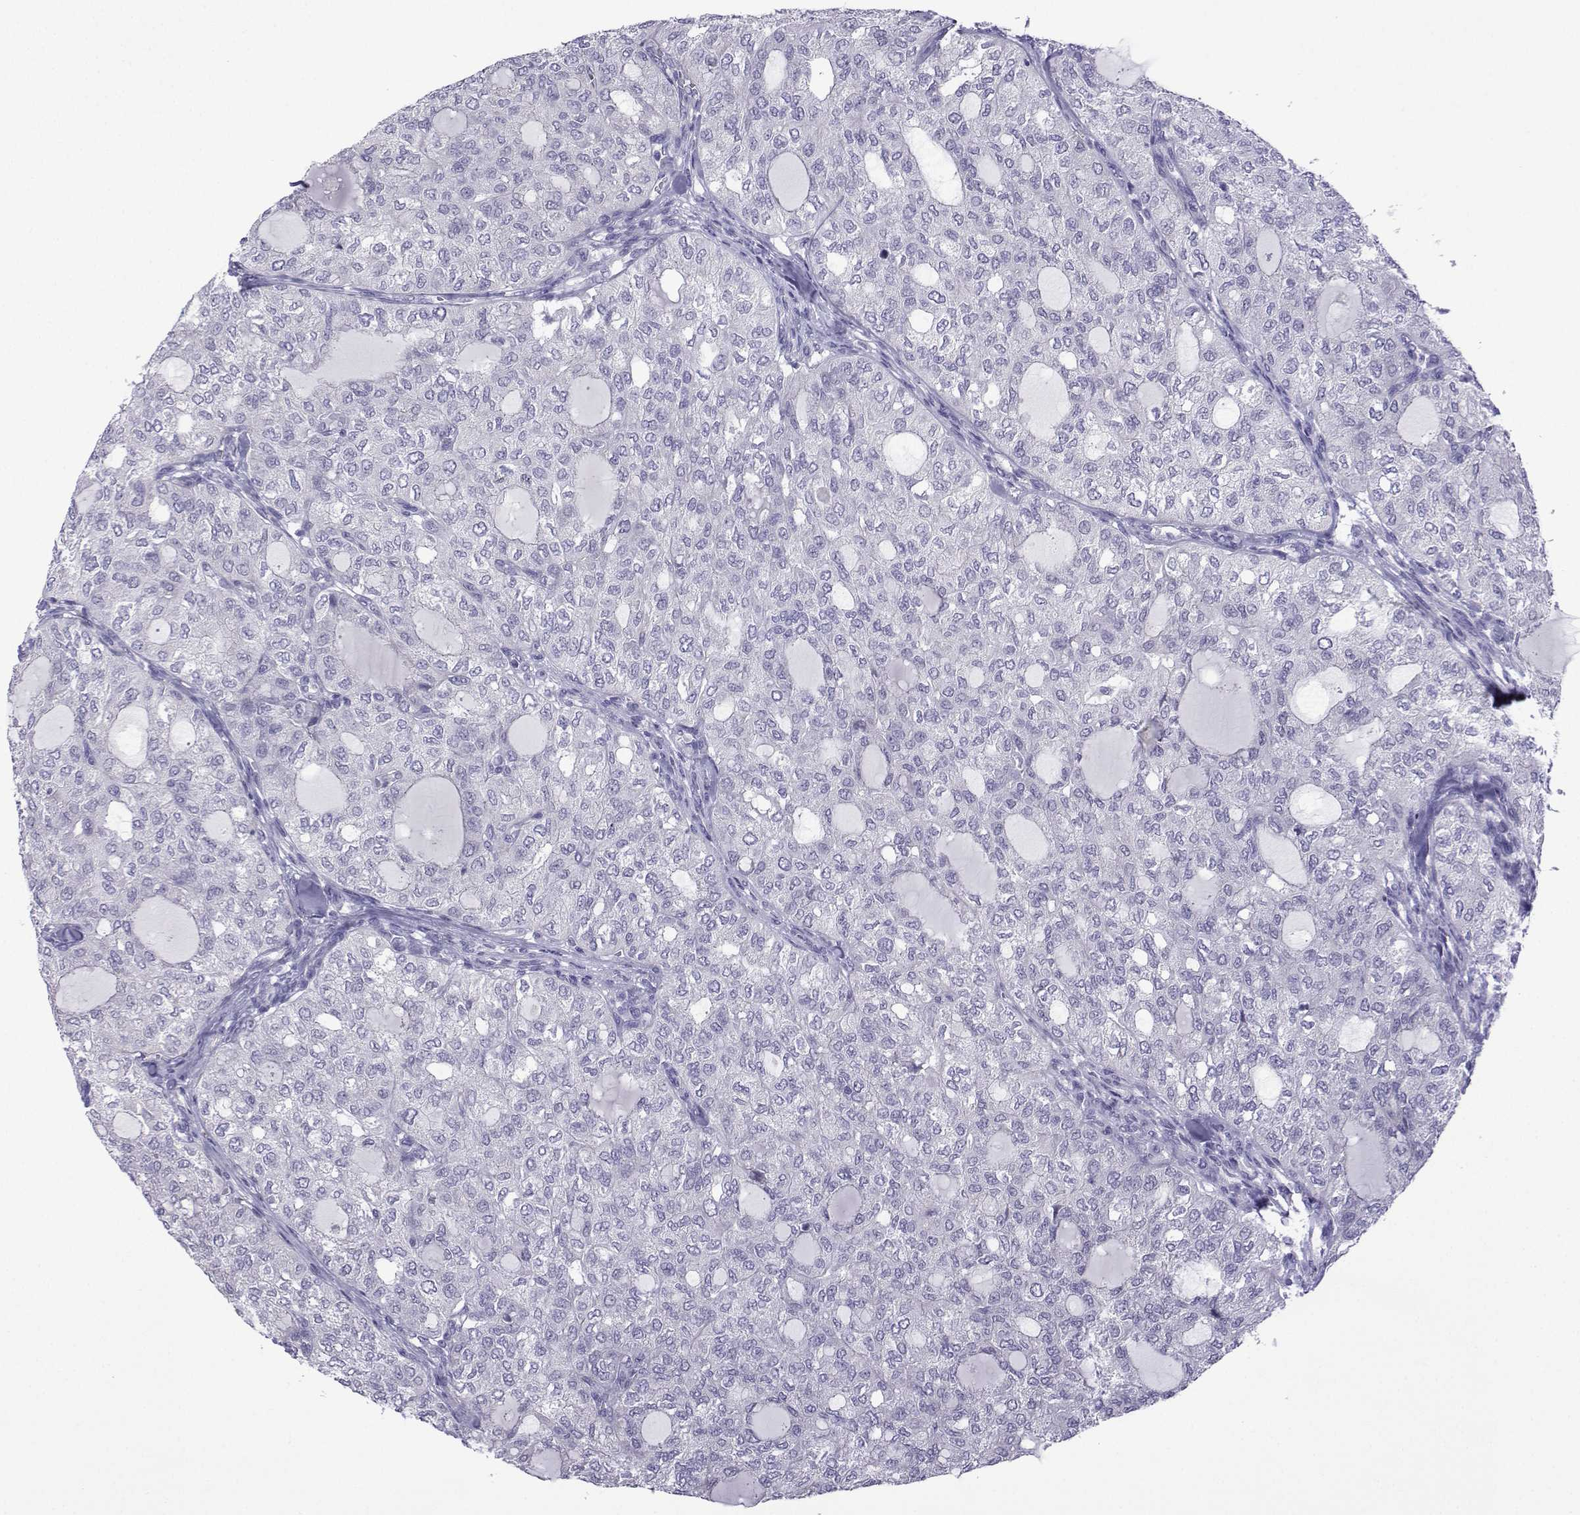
{"staining": {"intensity": "negative", "quantity": "none", "location": "none"}, "tissue": "thyroid cancer", "cell_type": "Tumor cells", "image_type": "cancer", "snomed": [{"axis": "morphology", "description": "Follicular adenoma carcinoma, NOS"}, {"axis": "topography", "description": "Thyroid gland"}], "caption": "Immunohistochemistry histopathology image of neoplastic tissue: human thyroid cancer stained with DAB exhibits no significant protein positivity in tumor cells.", "gene": "CFAP70", "patient": {"sex": "male", "age": 75}}